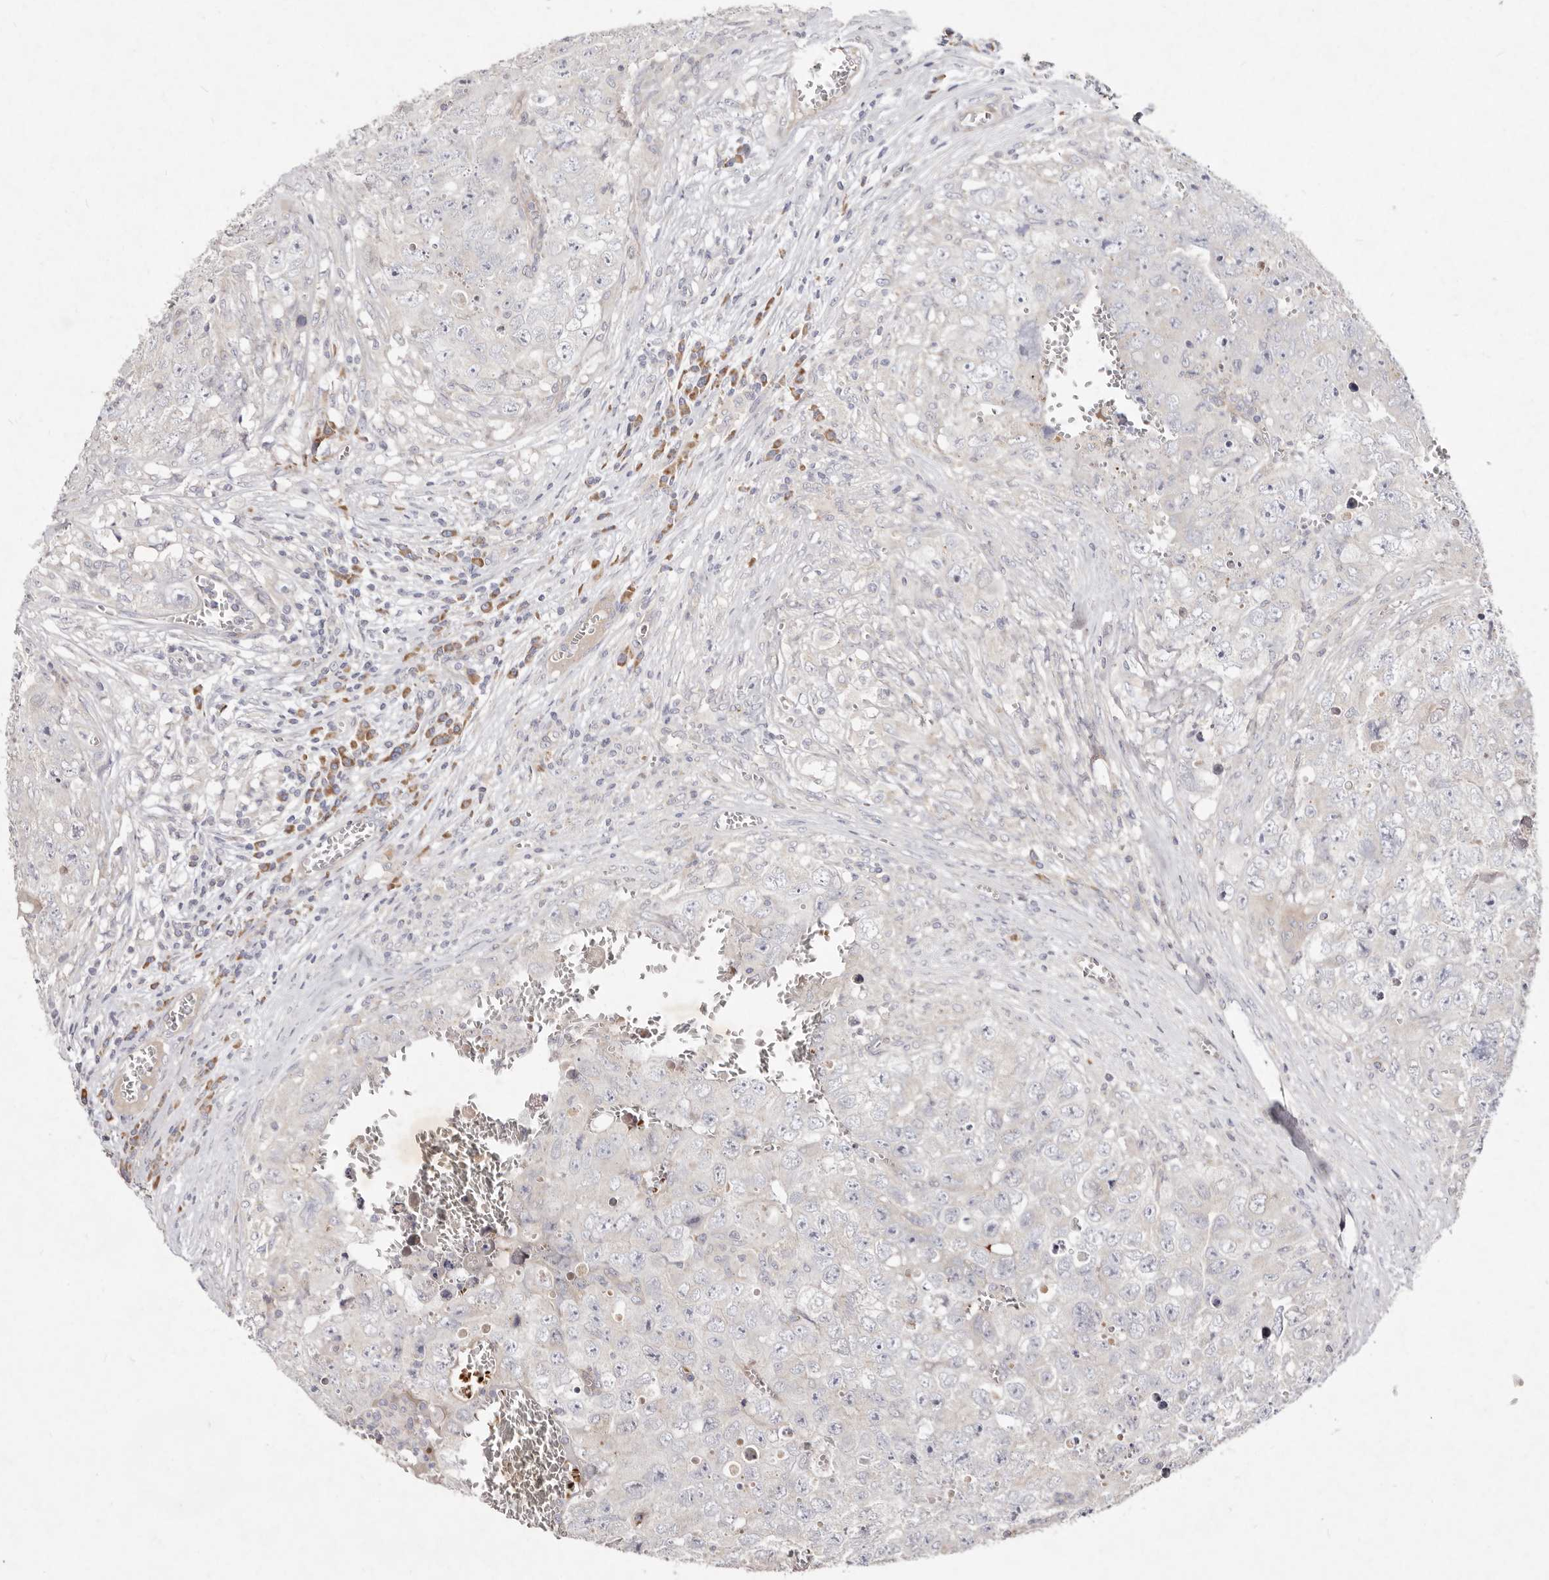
{"staining": {"intensity": "negative", "quantity": "none", "location": "none"}, "tissue": "testis cancer", "cell_type": "Tumor cells", "image_type": "cancer", "snomed": [{"axis": "morphology", "description": "Seminoma, NOS"}, {"axis": "morphology", "description": "Carcinoma, Embryonal, NOS"}, {"axis": "topography", "description": "Testis"}], "caption": "Image shows no protein staining in tumor cells of embryonal carcinoma (testis) tissue.", "gene": "SLC25A20", "patient": {"sex": "male", "age": 43}}